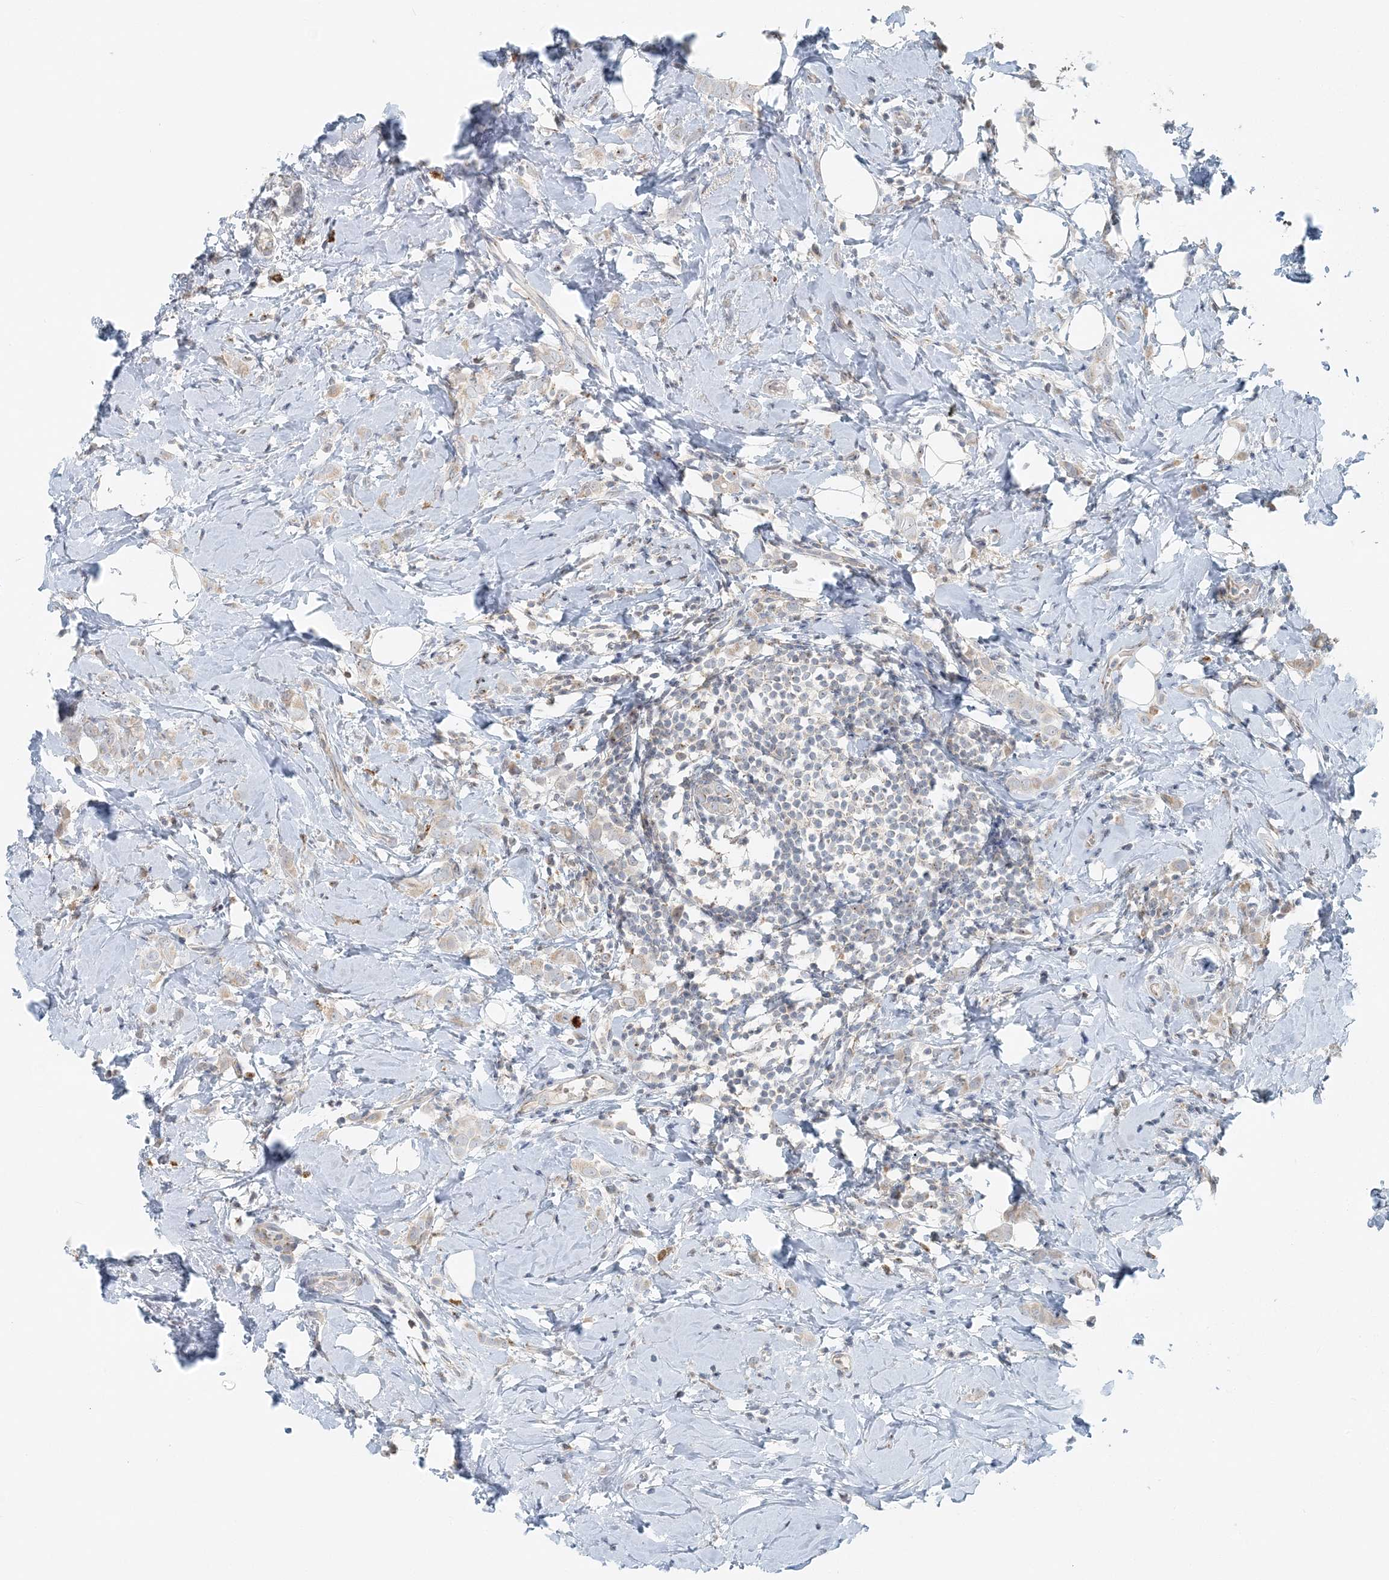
{"staining": {"intensity": "negative", "quantity": "none", "location": "none"}, "tissue": "breast cancer", "cell_type": "Tumor cells", "image_type": "cancer", "snomed": [{"axis": "morphology", "description": "Lobular carcinoma"}, {"axis": "topography", "description": "Breast"}], "caption": "Protein analysis of breast lobular carcinoma displays no significant positivity in tumor cells.", "gene": "NAA11", "patient": {"sex": "female", "age": 47}}